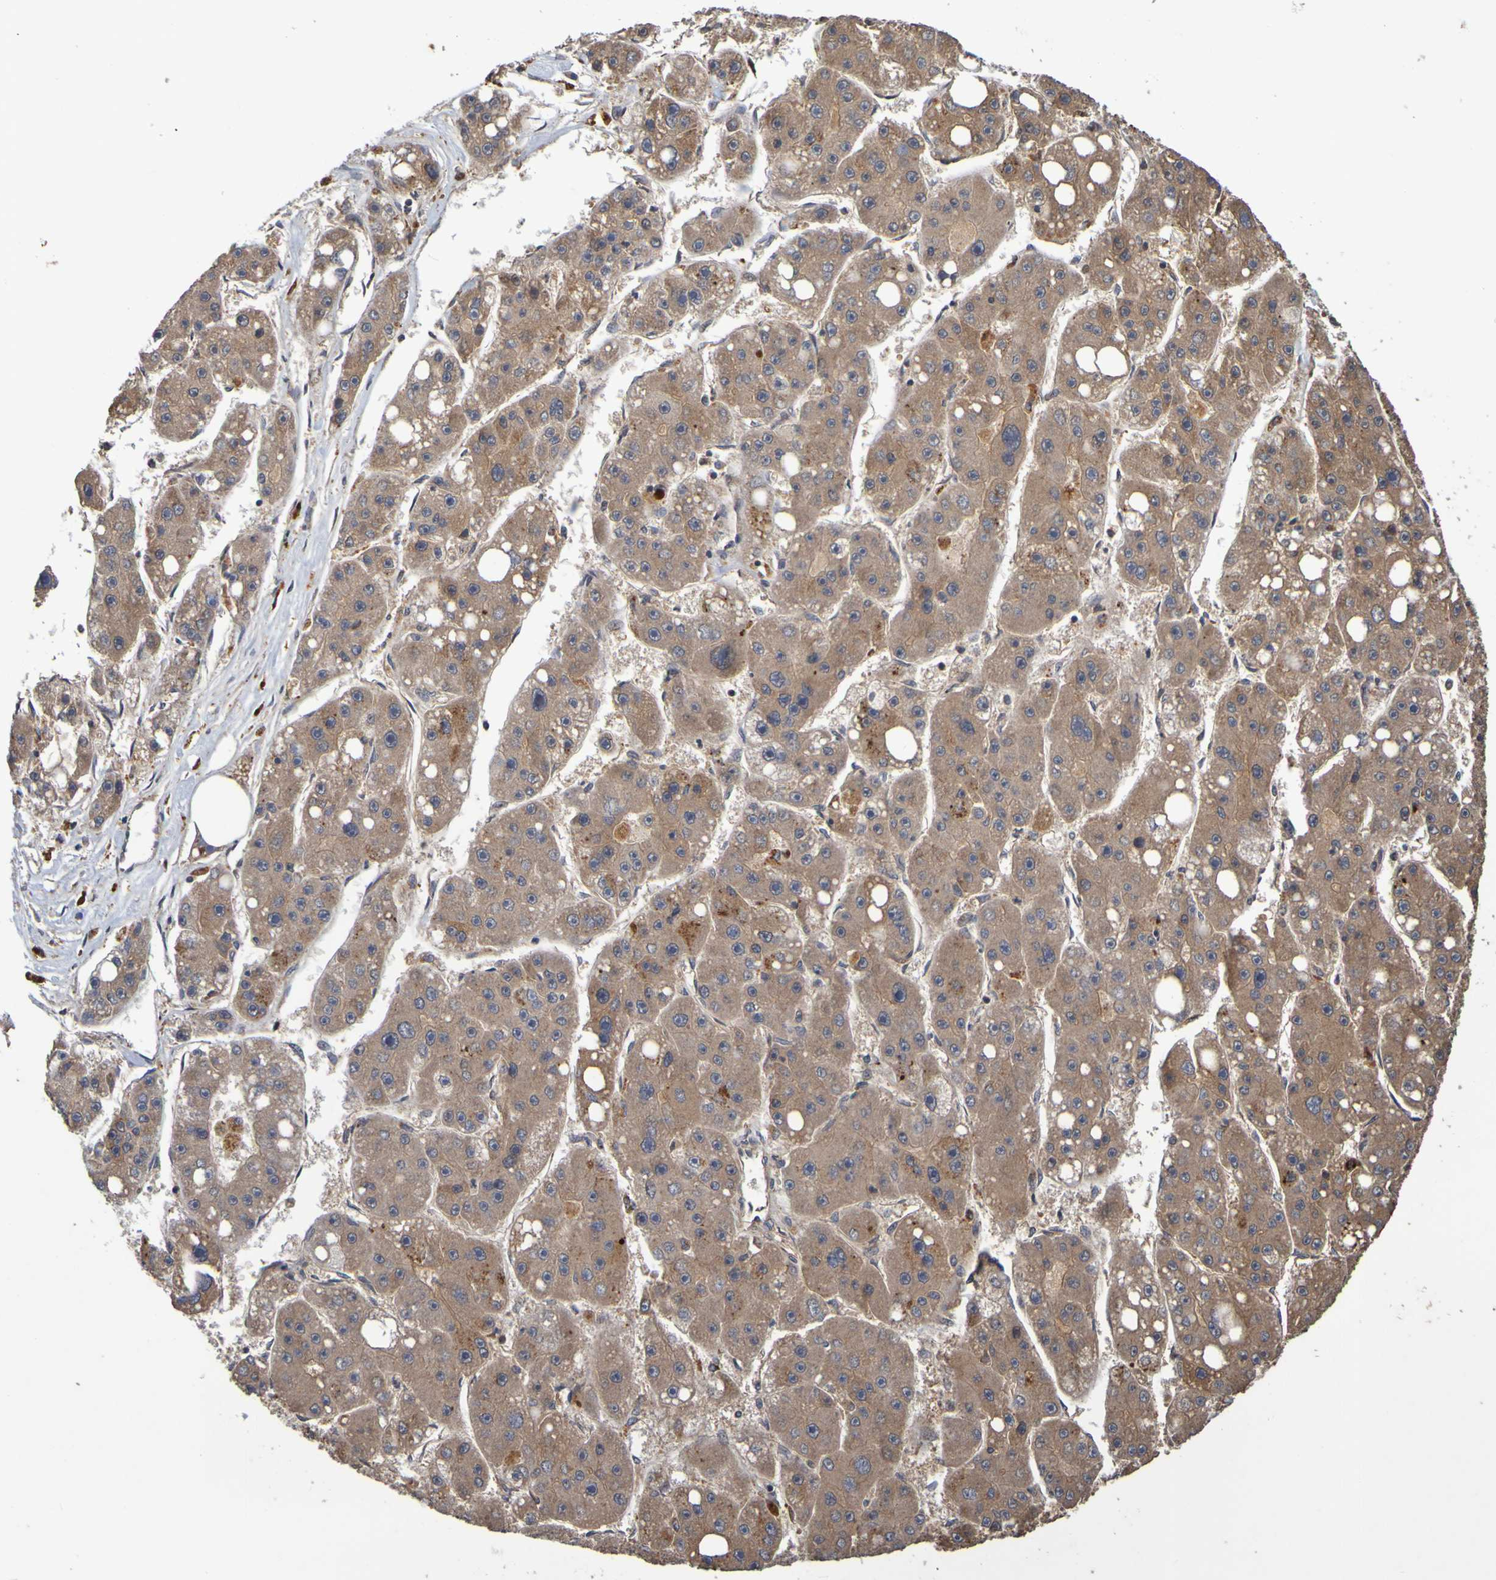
{"staining": {"intensity": "moderate", "quantity": "25%-75%", "location": "cytoplasmic/membranous"}, "tissue": "liver cancer", "cell_type": "Tumor cells", "image_type": "cancer", "snomed": [{"axis": "morphology", "description": "Carcinoma, Hepatocellular, NOS"}, {"axis": "topography", "description": "Liver"}], "caption": "The histopathology image reveals a brown stain indicating the presence of a protein in the cytoplasmic/membranous of tumor cells in liver hepatocellular carcinoma.", "gene": "OCRL", "patient": {"sex": "female", "age": 61}}